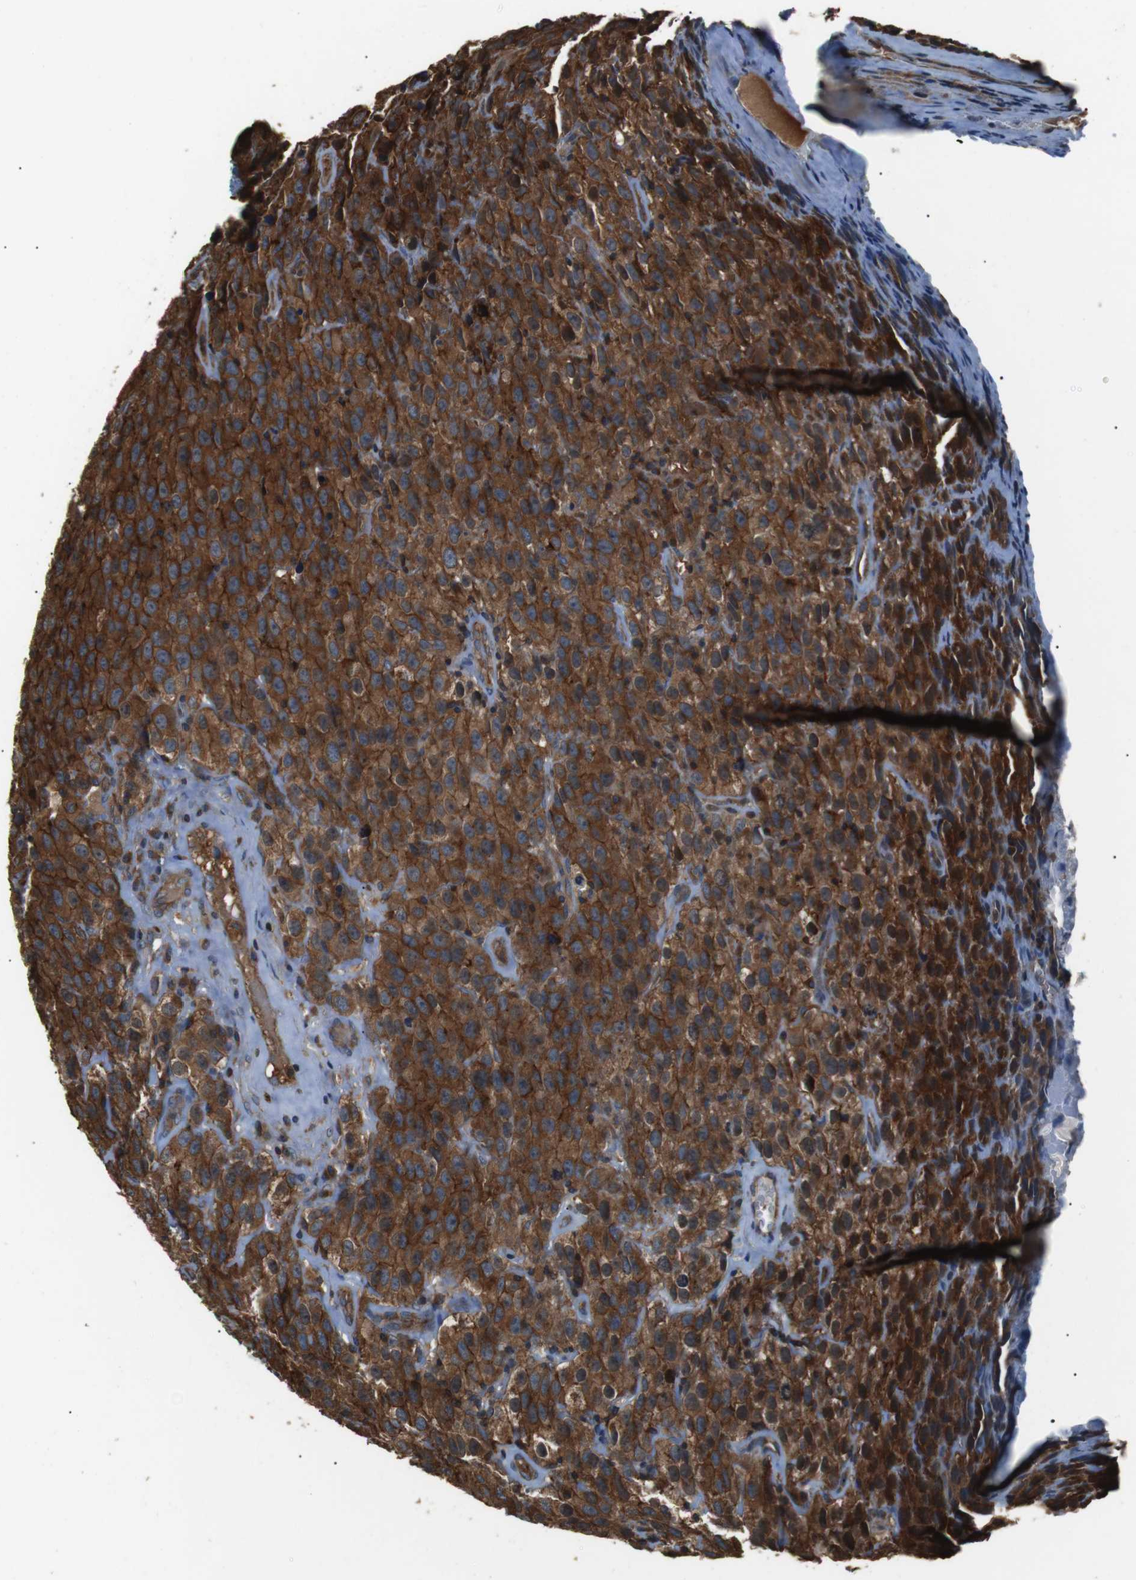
{"staining": {"intensity": "strong", "quantity": ">75%", "location": "cytoplasmic/membranous"}, "tissue": "testis cancer", "cell_type": "Tumor cells", "image_type": "cancer", "snomed": [{"axis": "morphology", "description": "Seminoma, NOS"}, {"axis": "topography", "description": "Testis"}], "caption": "An image of testis cancer (seminoma) stained for a protein demonstrates strong cytoplasmic/membranous brown staining in tumor cells.", "gene": "GPR161", "patient": {"sex": "male", "age": 52}}